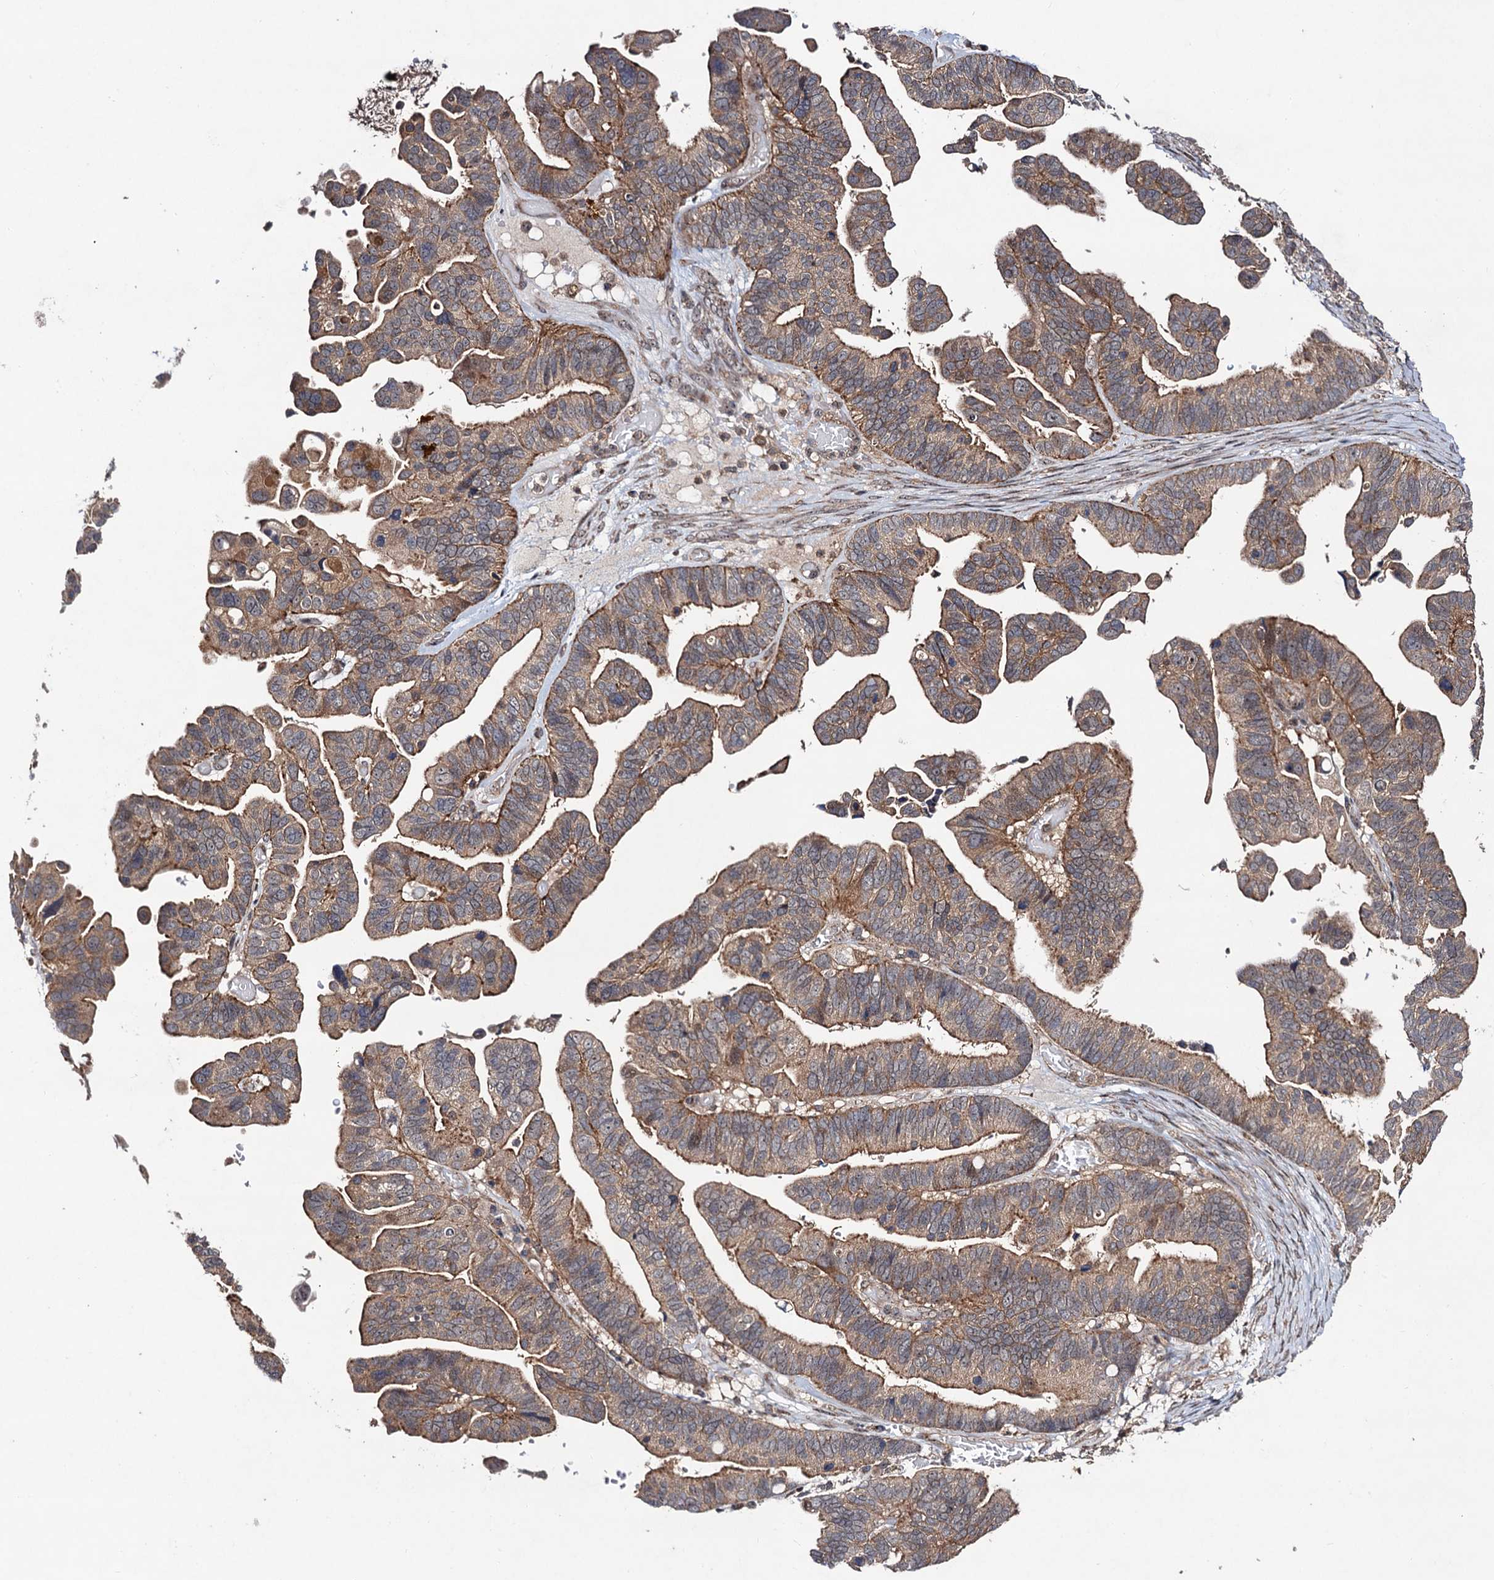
{"staining": {"intensity": "moderate", "quantity": ">75%", "location": "cytoplasmic/membranous"}, "tissue": "ovarian cancer", "cell_type": "Tumor cells", "image_type": "cancer", "snomed": [{"axis": "morphology", "description": "Cystadenocarcinoma, serous, NOS"}, {"axis": "topography", "description": "Ovary"}], "caption": "IHC (DAB) staining of human ovarian cancer reveals moderate cytoplasmic/membranous protein expression in about >75% of tumor cells. (DAB IHC, brown staining for protein, blue staining for nuclei).", "gene": "KXD1", "patient": {"sex": "female", "age": 56}}